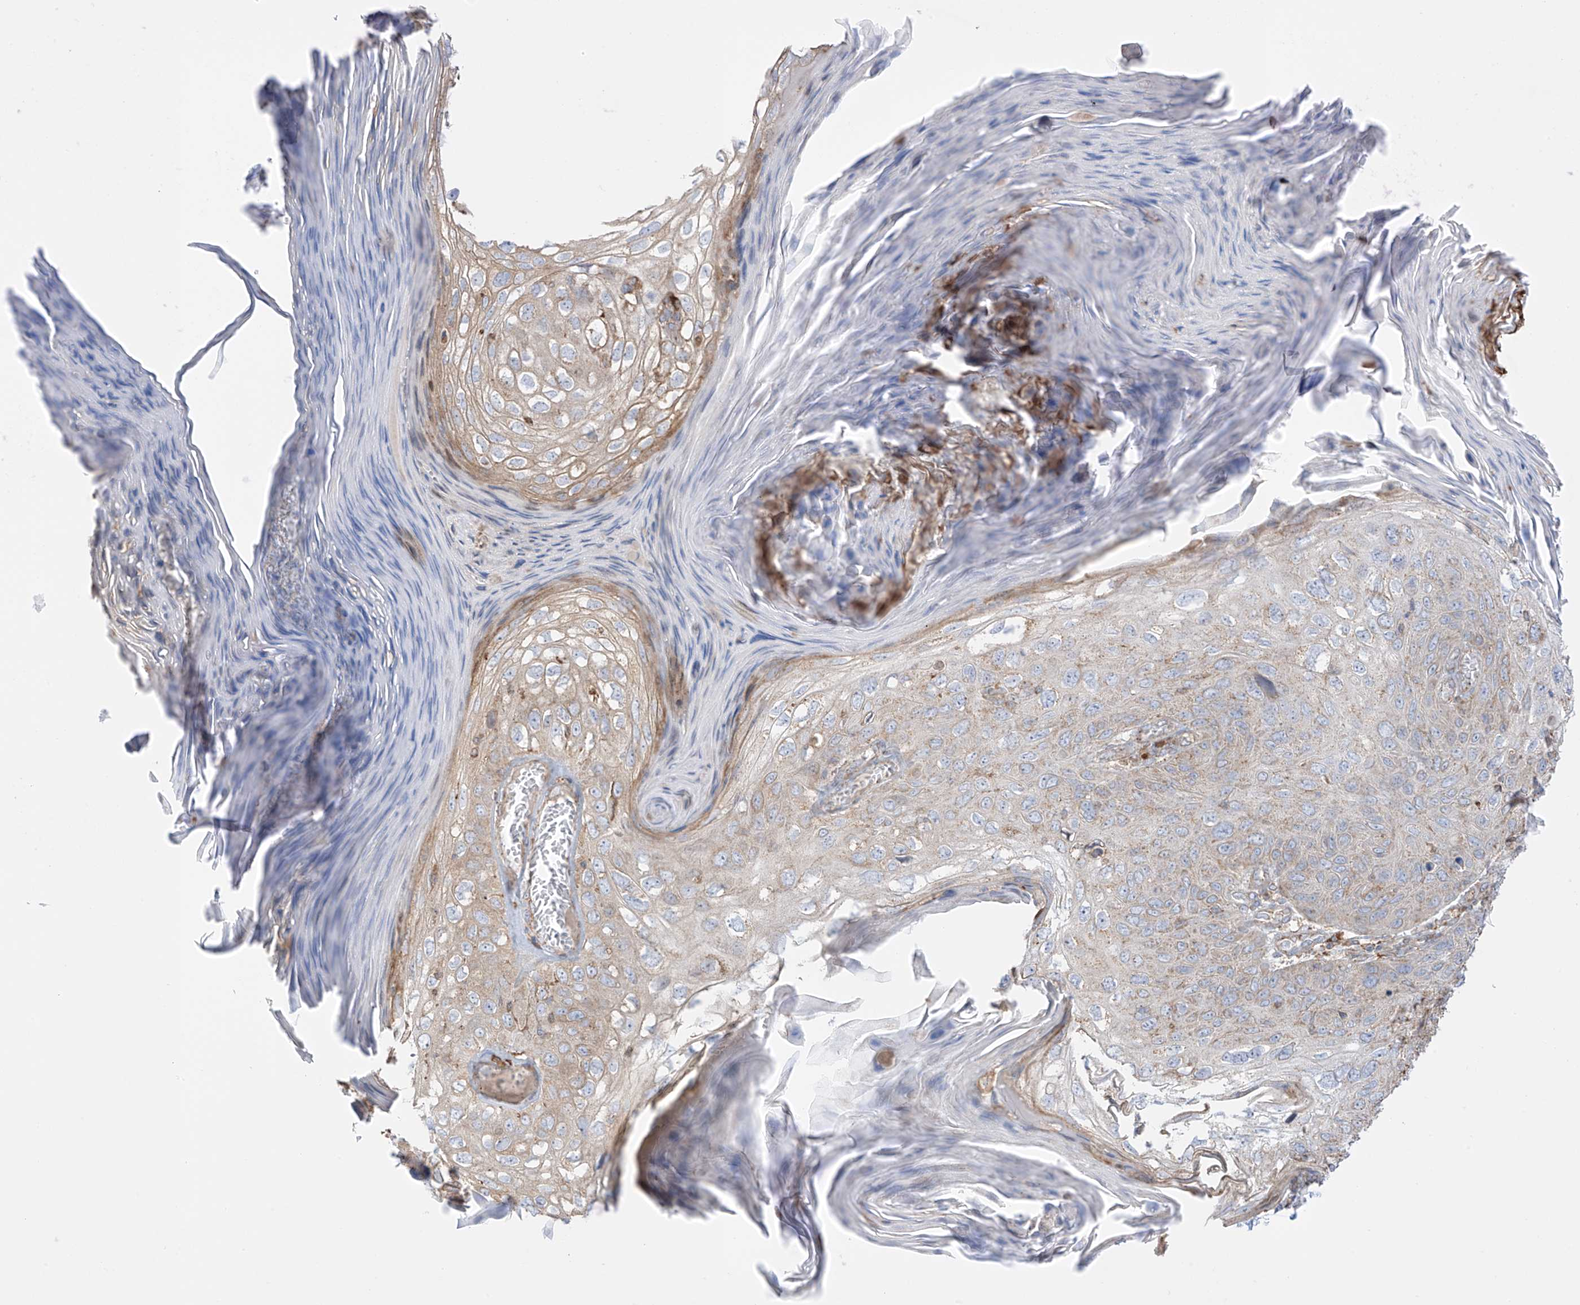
{"staining": {"intensity": "moderate", "quantity": "25%-75%", "location": "cytoplasmic/membranous"}, "tissue": "skin cancer", "cell_type": "Tumor cells", "image_type": "cancer", "snomed": [{"axis": "morphology", "description": "Squamous cell carcinoma, NOS"}, {"axis": "topography", "description": "Skin"}], "caption": "Protein expression by immunohistochemistry (IHC) displays moderate cytoplasmic/membranous positivity in approximately 25%-75% of tumor cells in skin cancer (squamous cell carcinoma). (Stains: DAB (3,3'-diaminobenzidine) in brown, nuclei in blue, Microscopy: brightfield microscopy at high magnification).", "gene": "XKR3", "patient": {"sex": "female", "age": 90}}